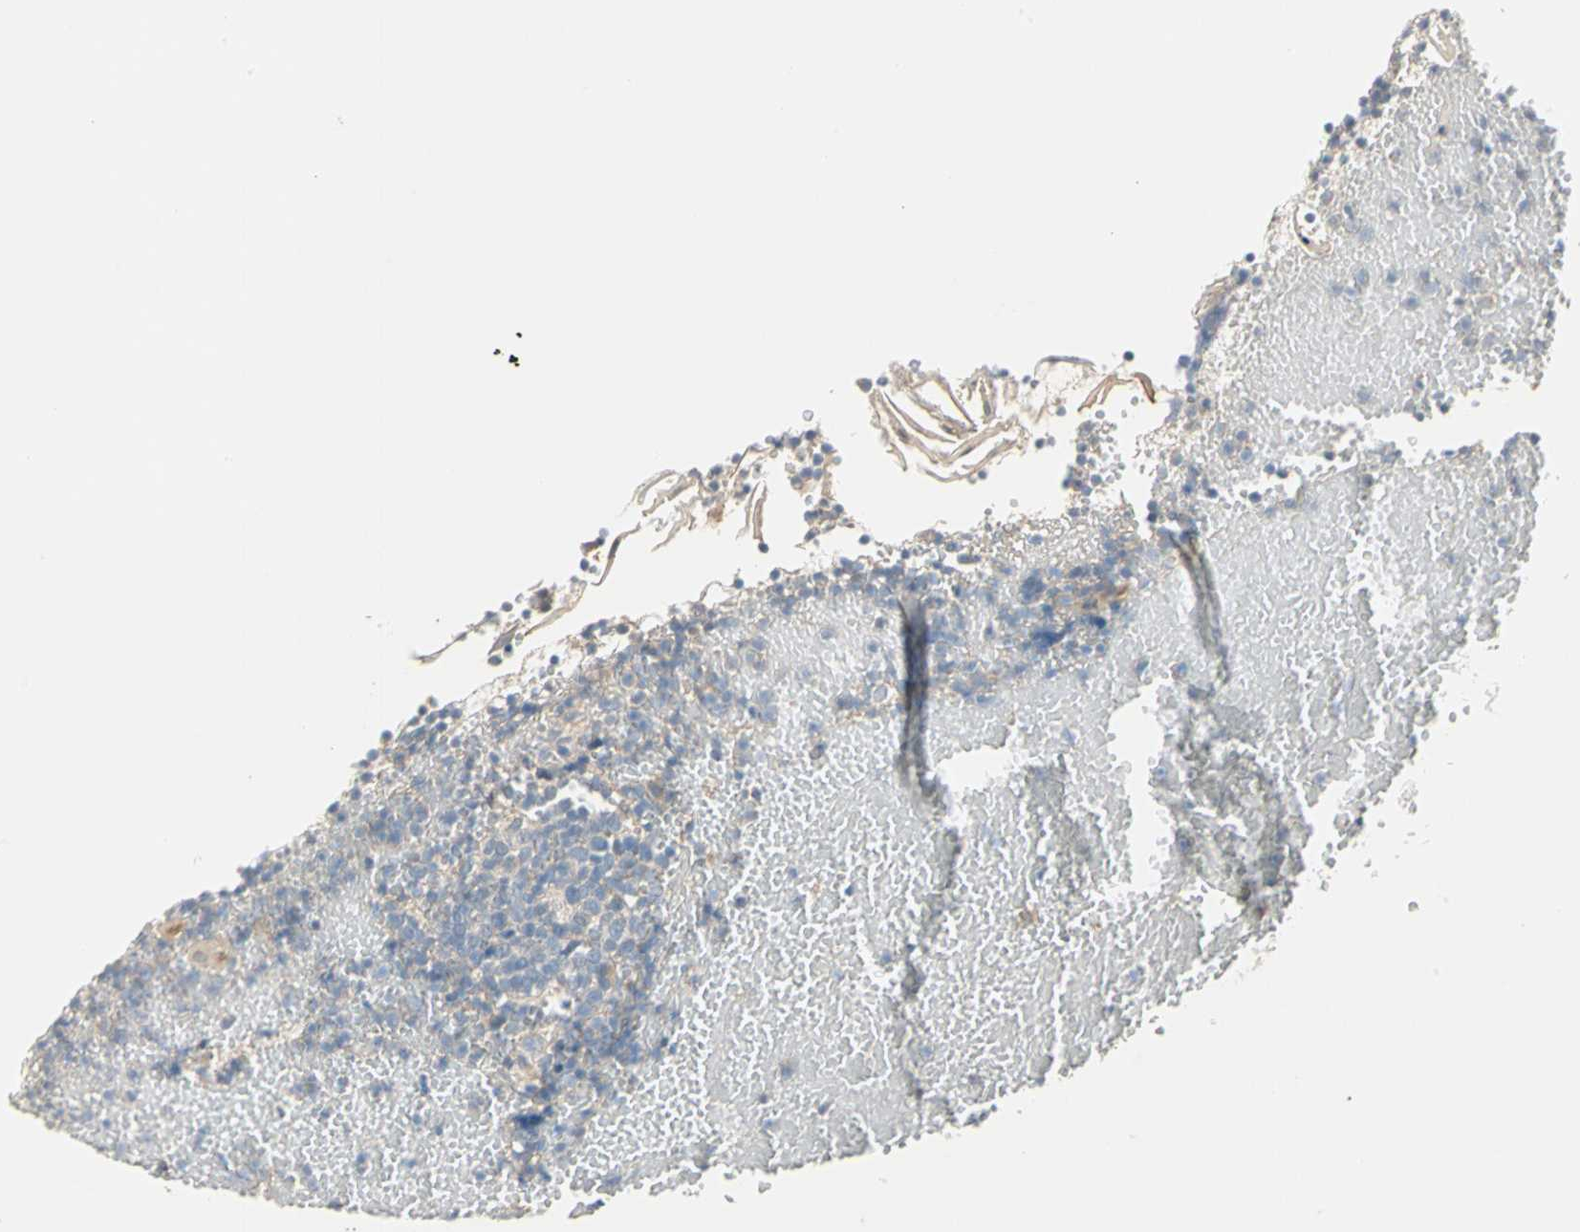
{"staining": {"intensity": "weak", "quantity": "25%-75%", "location": "cytoplasmic/membranous"}, "tissue": "tonsil", "cell_type": "Non-germinal center cells", "image_type": "normal", "snomed": [{"axis": "morphology", "description": "Normal tissue, NOS"}, {"axis": "topography", "description": "Tonsil"}], "caption": "Protein analysis of benign tonsil shows weak cytoplasmic/membranous staining in approximately 25%-75% of non-germinal center cells. The staining was performed using DAB (3,3'-diaminobenzidine), with brown indicating positive protein expression. Nuclei are stained blue with hematoxylin.", "gene": "GPR153", "patient": {"sex": "female", "age": 40}}